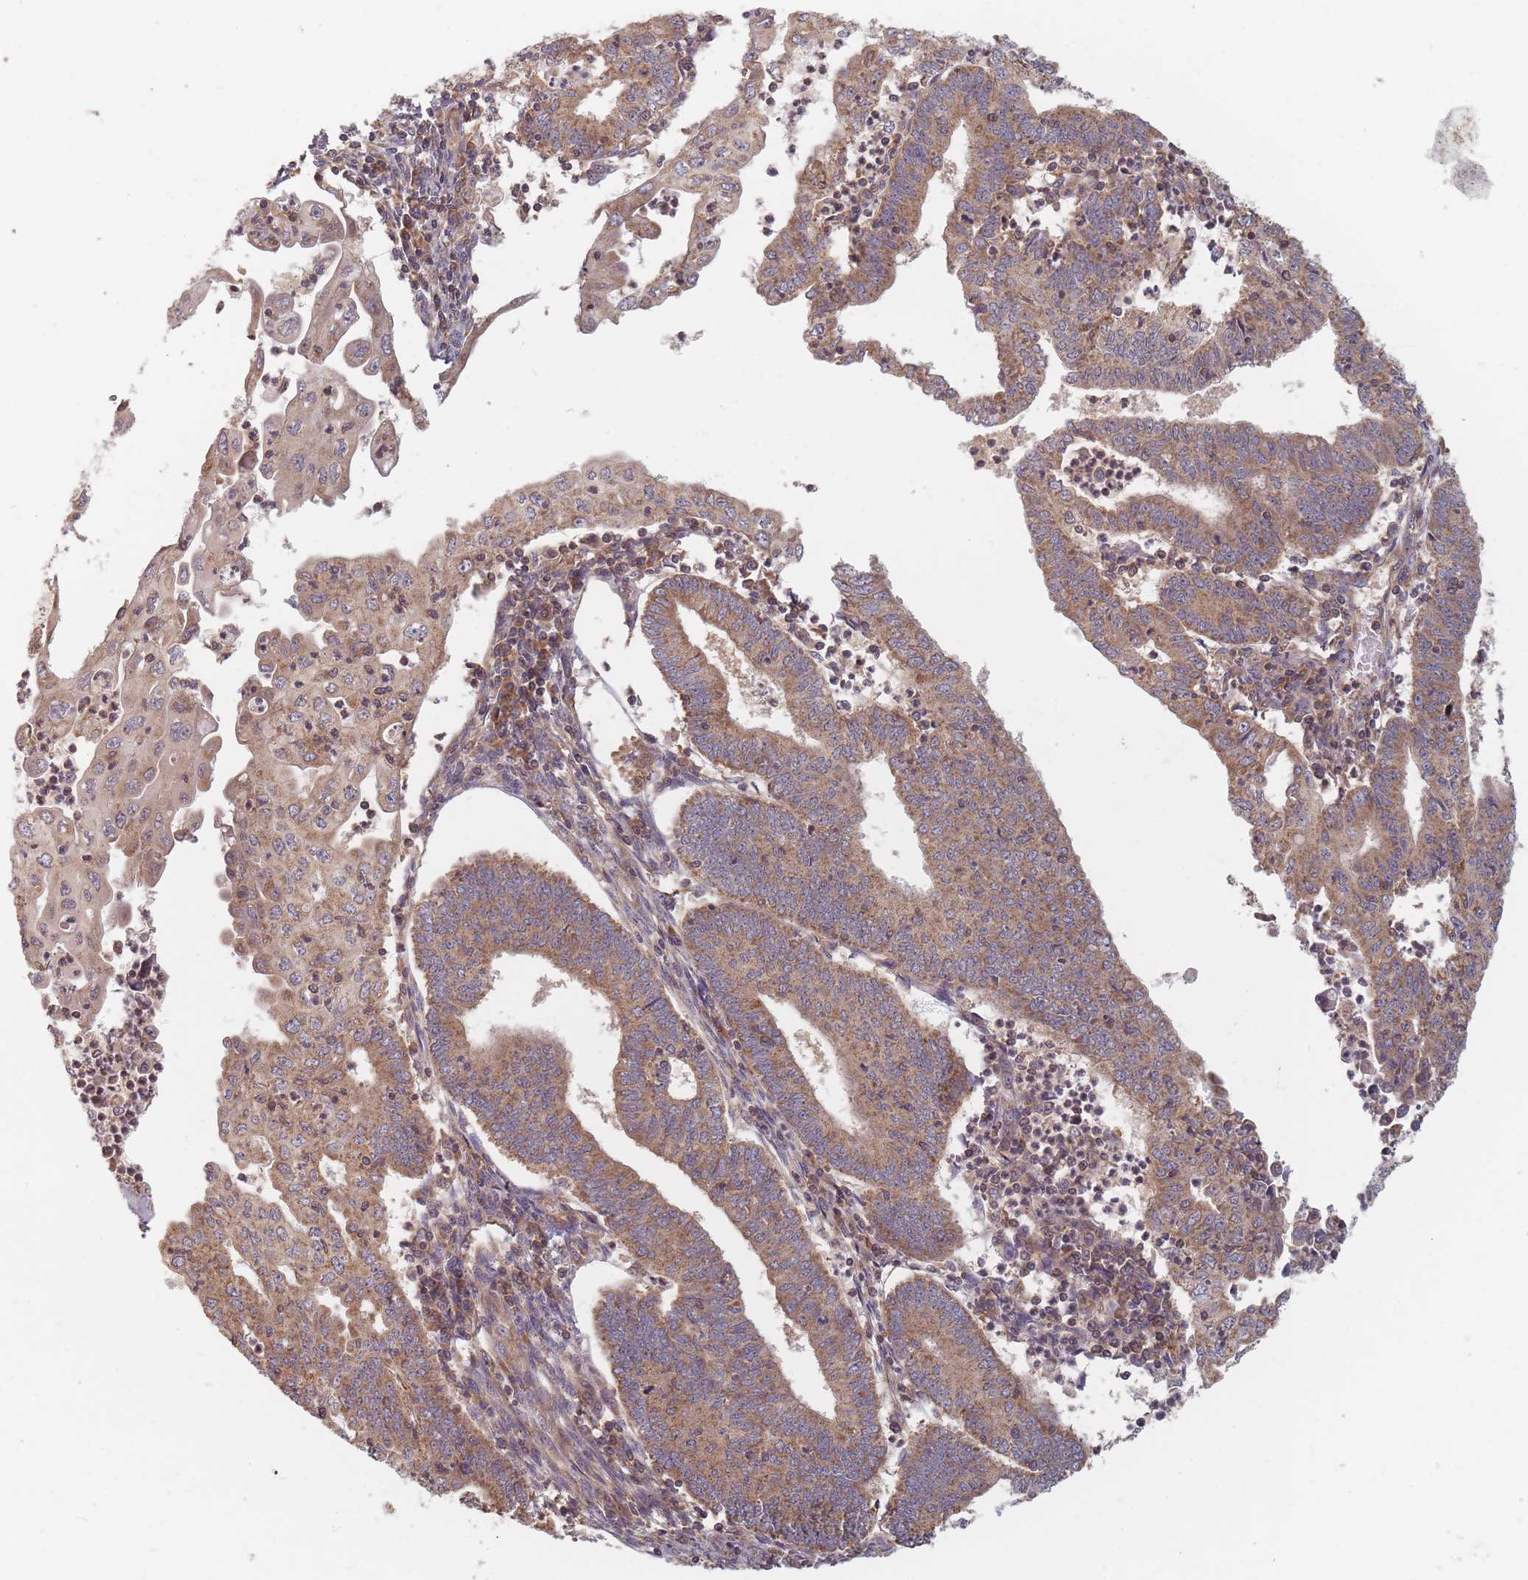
{"staining": {"intensity": "moderate", "quantity": ">75%", "location": "cytoplasmic/membranous"}, "tissue": "endometrial cancer", "cell_type": "Tumor cells", "image_type": "cancer", "snomed": [{"axis": "morphology", "description": "Adenocarcinoma, NOS"}, {"axis": "topography", "description": "Endometrium"}], "caption": "The image displays a brown stain indicating the presence of a protein in the cytoplasmic/membranous of tumor cells in endometrial adenocarcinoma.", "gene": "SLC35F3", "patient": {"sex": "female", "age": 60}}